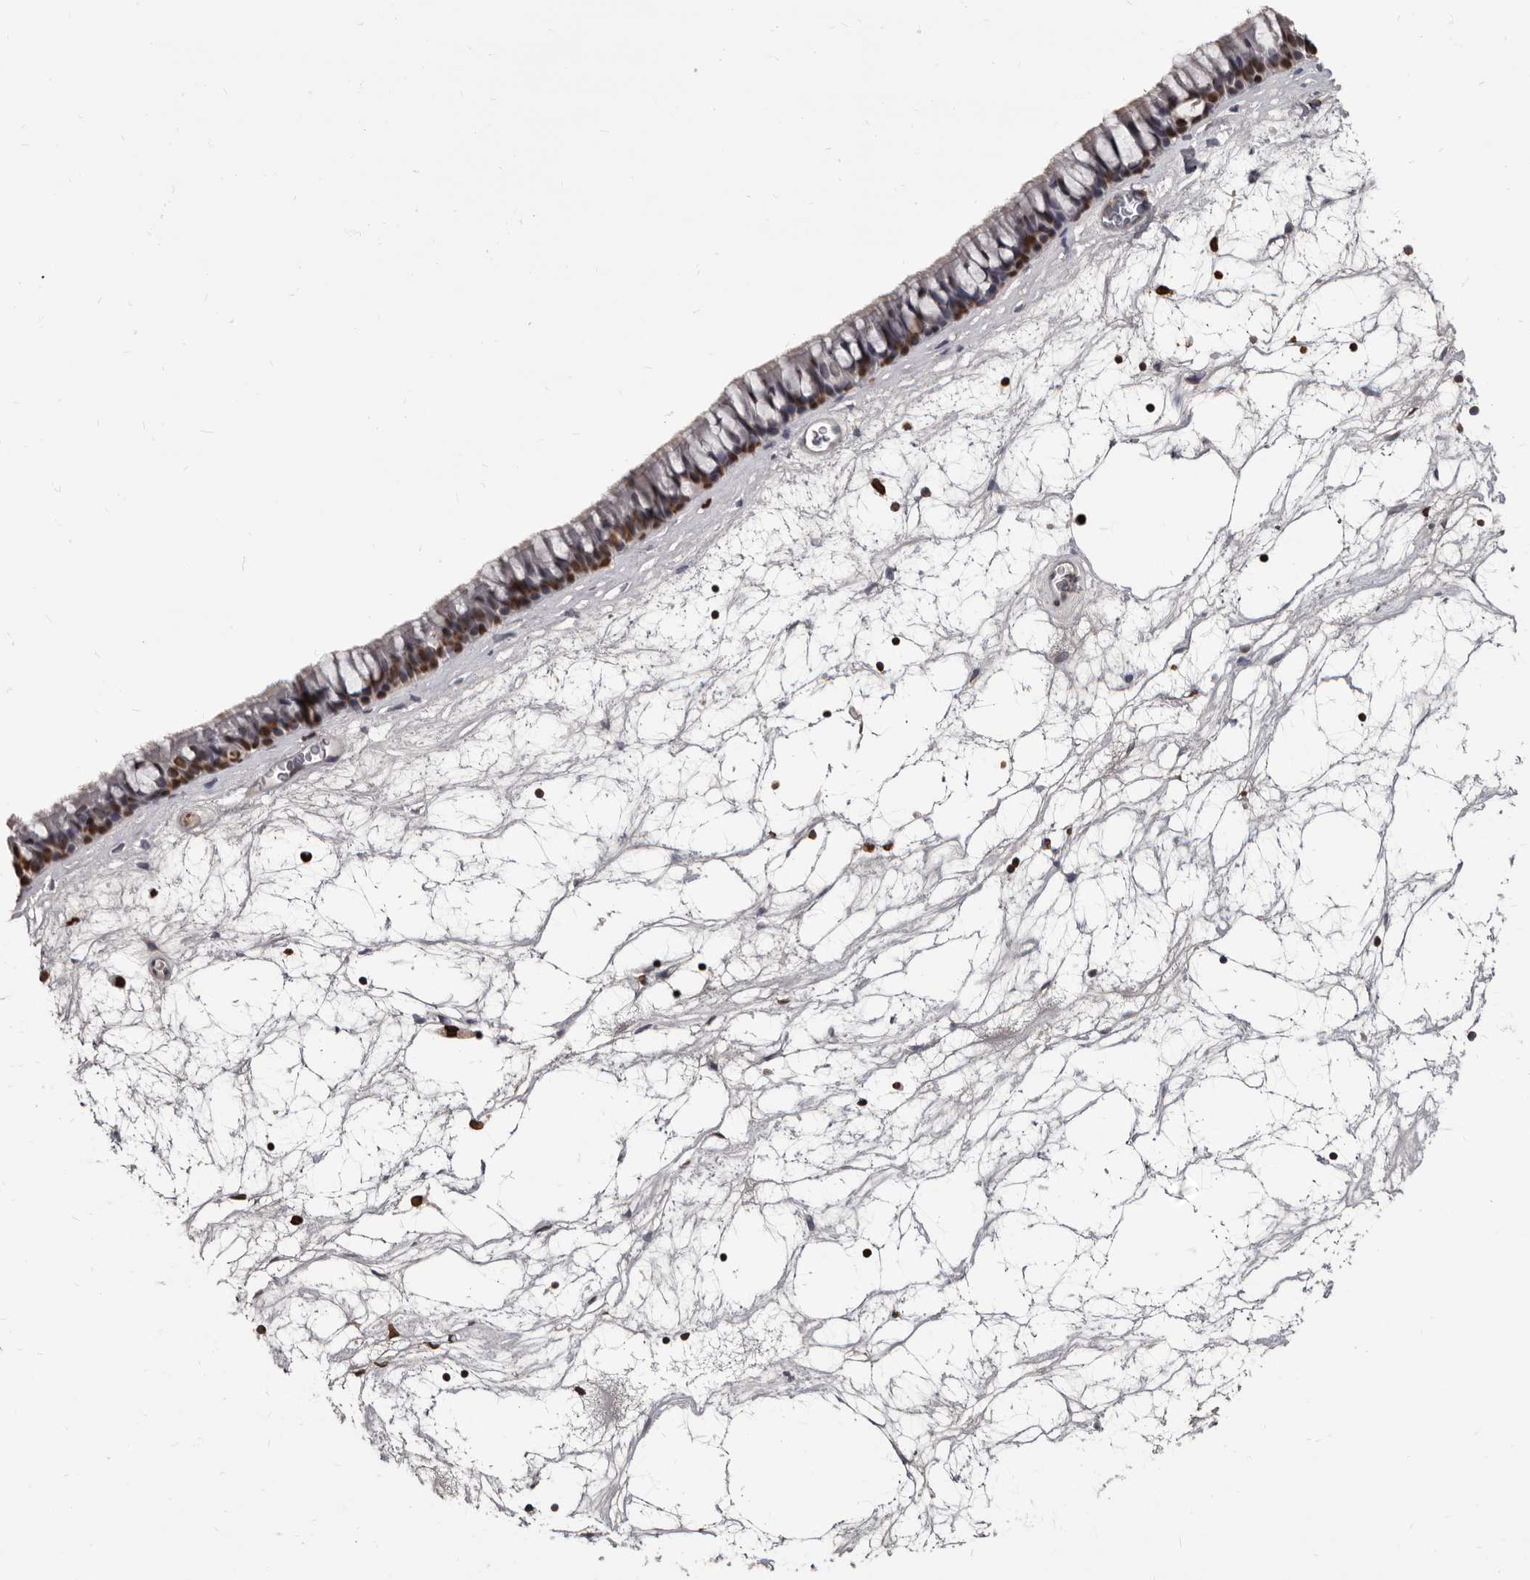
{"staining": {"intensity": "moderate", "quantity": ">75%", "location": "nuclear"}, "tissue": "nasopharynx", "cell_type": "Respiratory epithelial cells", "image_type": "normal", "snomed": [{"axis": "morphology", "description": "Normal tissue, NOS"}, {"axis": "topography", "description": "Nasopharynx"}], "caption": "A photomicrograph showing moderate nuclear staining in about >75% of respiratory epithelial cells in unremarkable nasopharynx, as visualized by brown immunohistochemical staining.", "gene": "AHR", "patient": {"sex": "male", "age": 64}}